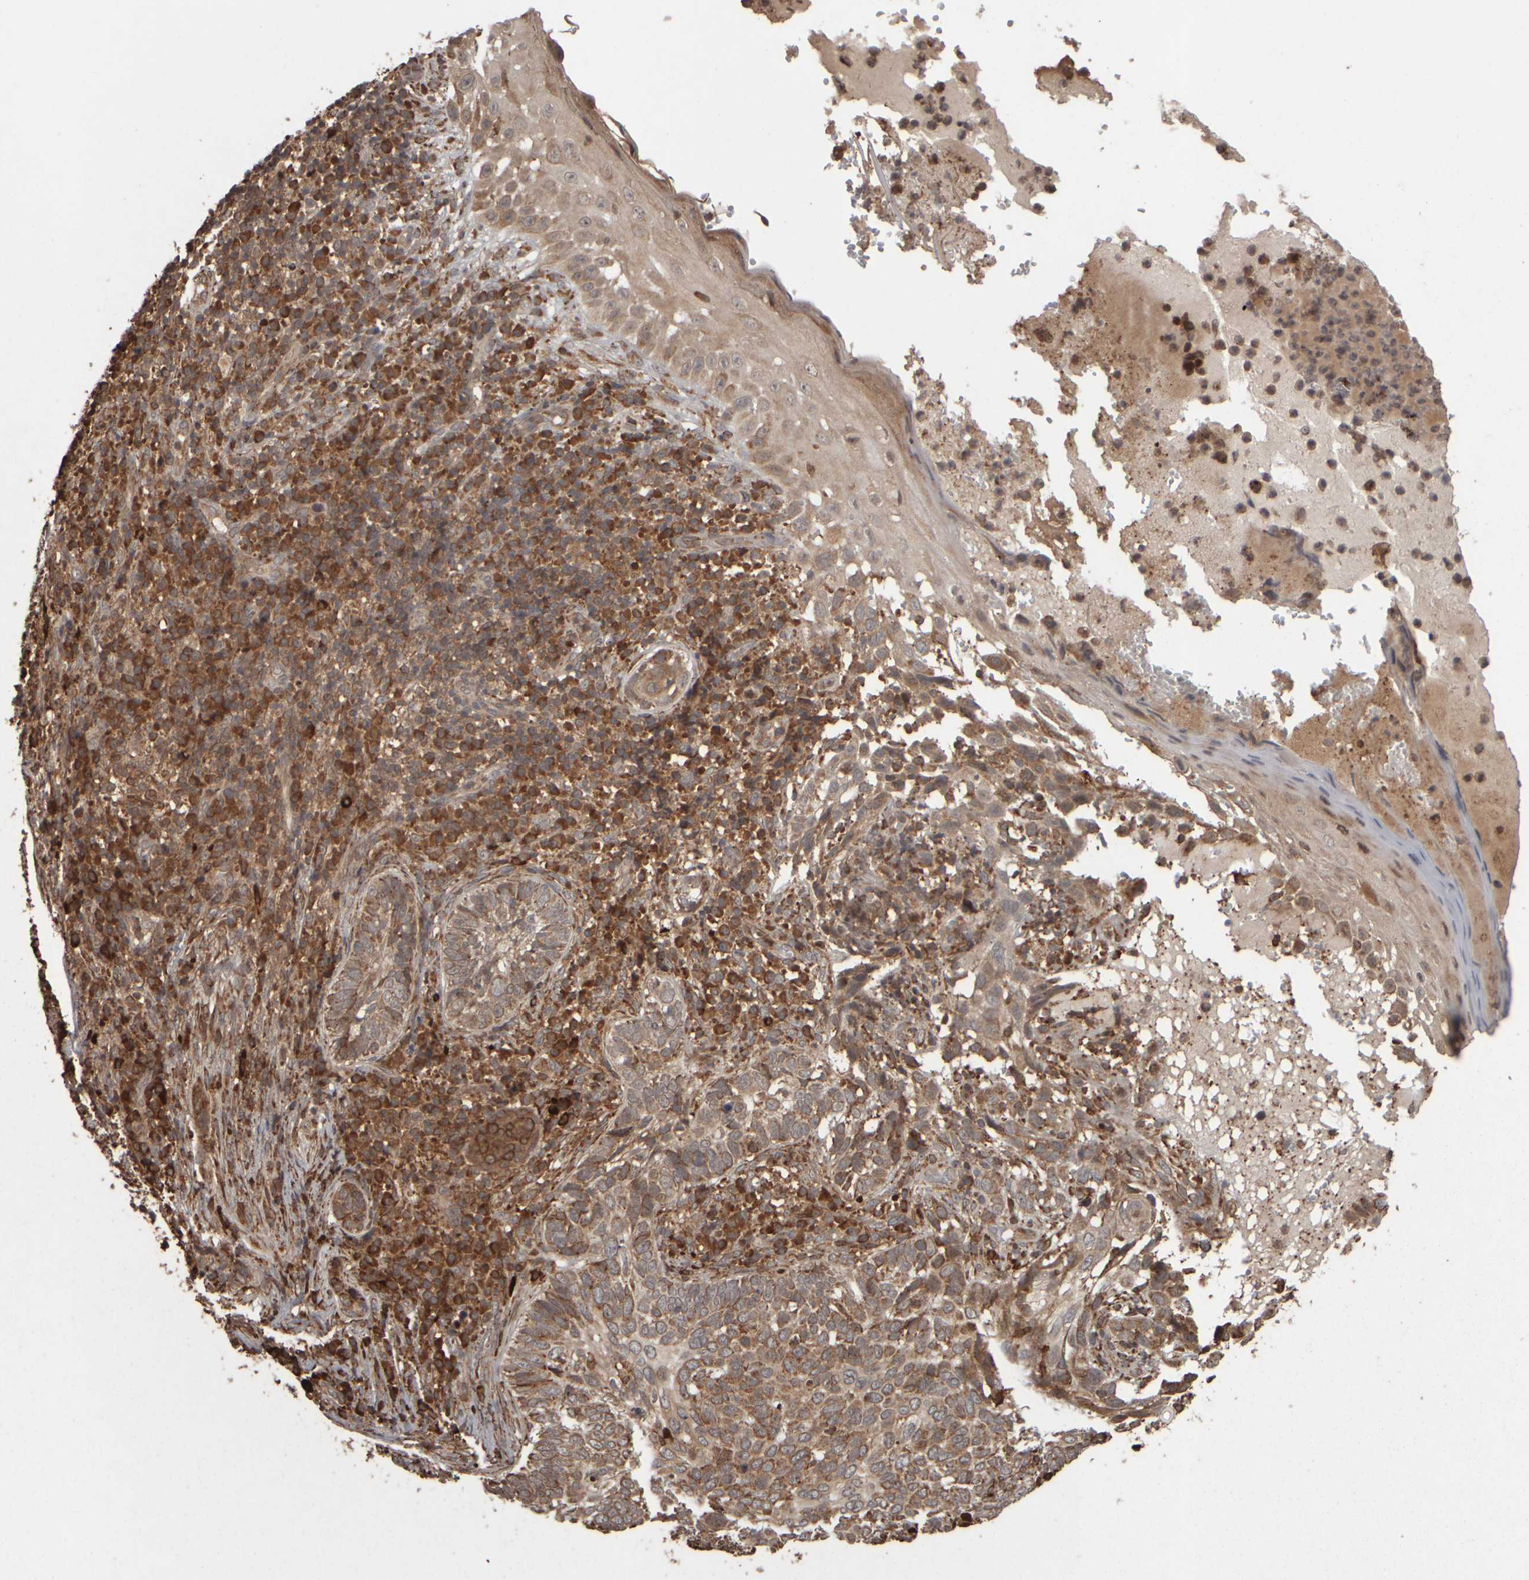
{"staining": {"intensity": "moderate", "quantity": ">75%", "location": "cytoplasmic/membranous"}, "tissue": "skin cancer", "cell_type": "Tumor cells", "image_type": "cancer", "snomed": [{"axis": "morphology", "description": "Basal cell carcinoma"}, {"axis": "topography", "description": "Skin"}], "caption": "Tumor cells display medium levels of moderate cytoplasmic/membranous positivity in approximately >75% of cells in human basal cell carcinoma (skin).", "gene": "AGBL3", "patient": {"sex": "female", "age": 89}}